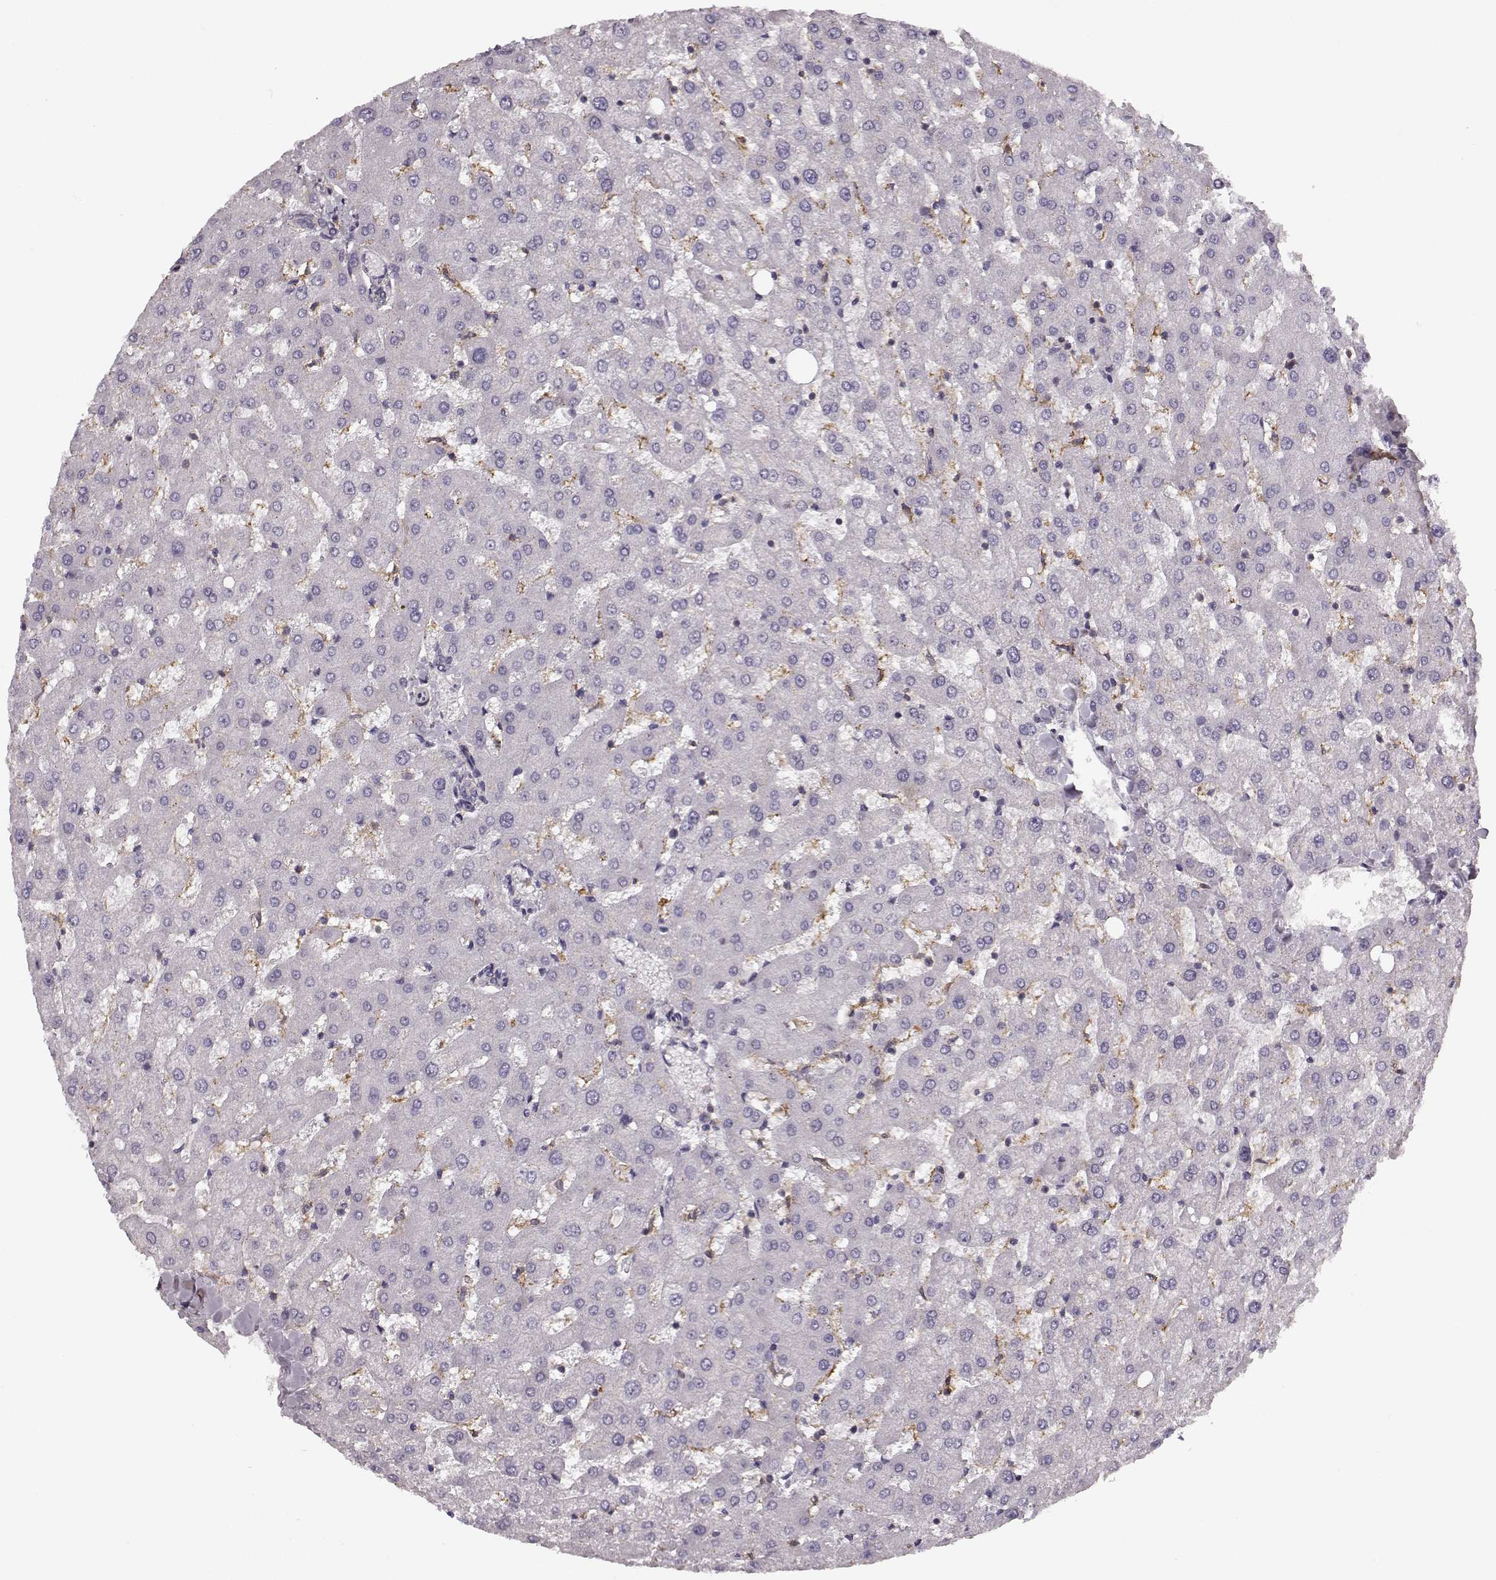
{"staining": {"intensity": "negative", "quantity": "none", "location": "none"}, "tissue": "liver", "cell_type": "Cholangiocytes", "image_type": "normal", "snomed": [{"axis": "morphology", "description": "Normal tissue, NOS"}, {"axis": "topography", "description": "Liver"}], "caption": "Immunohistochemistry (IHC) histopathology image of benign human liver stained for a protein (brown), which demonstrates no expression in cholangiocytes.", "gene": "MFSD1", "patient": {"sex": "female", "age": 50}}